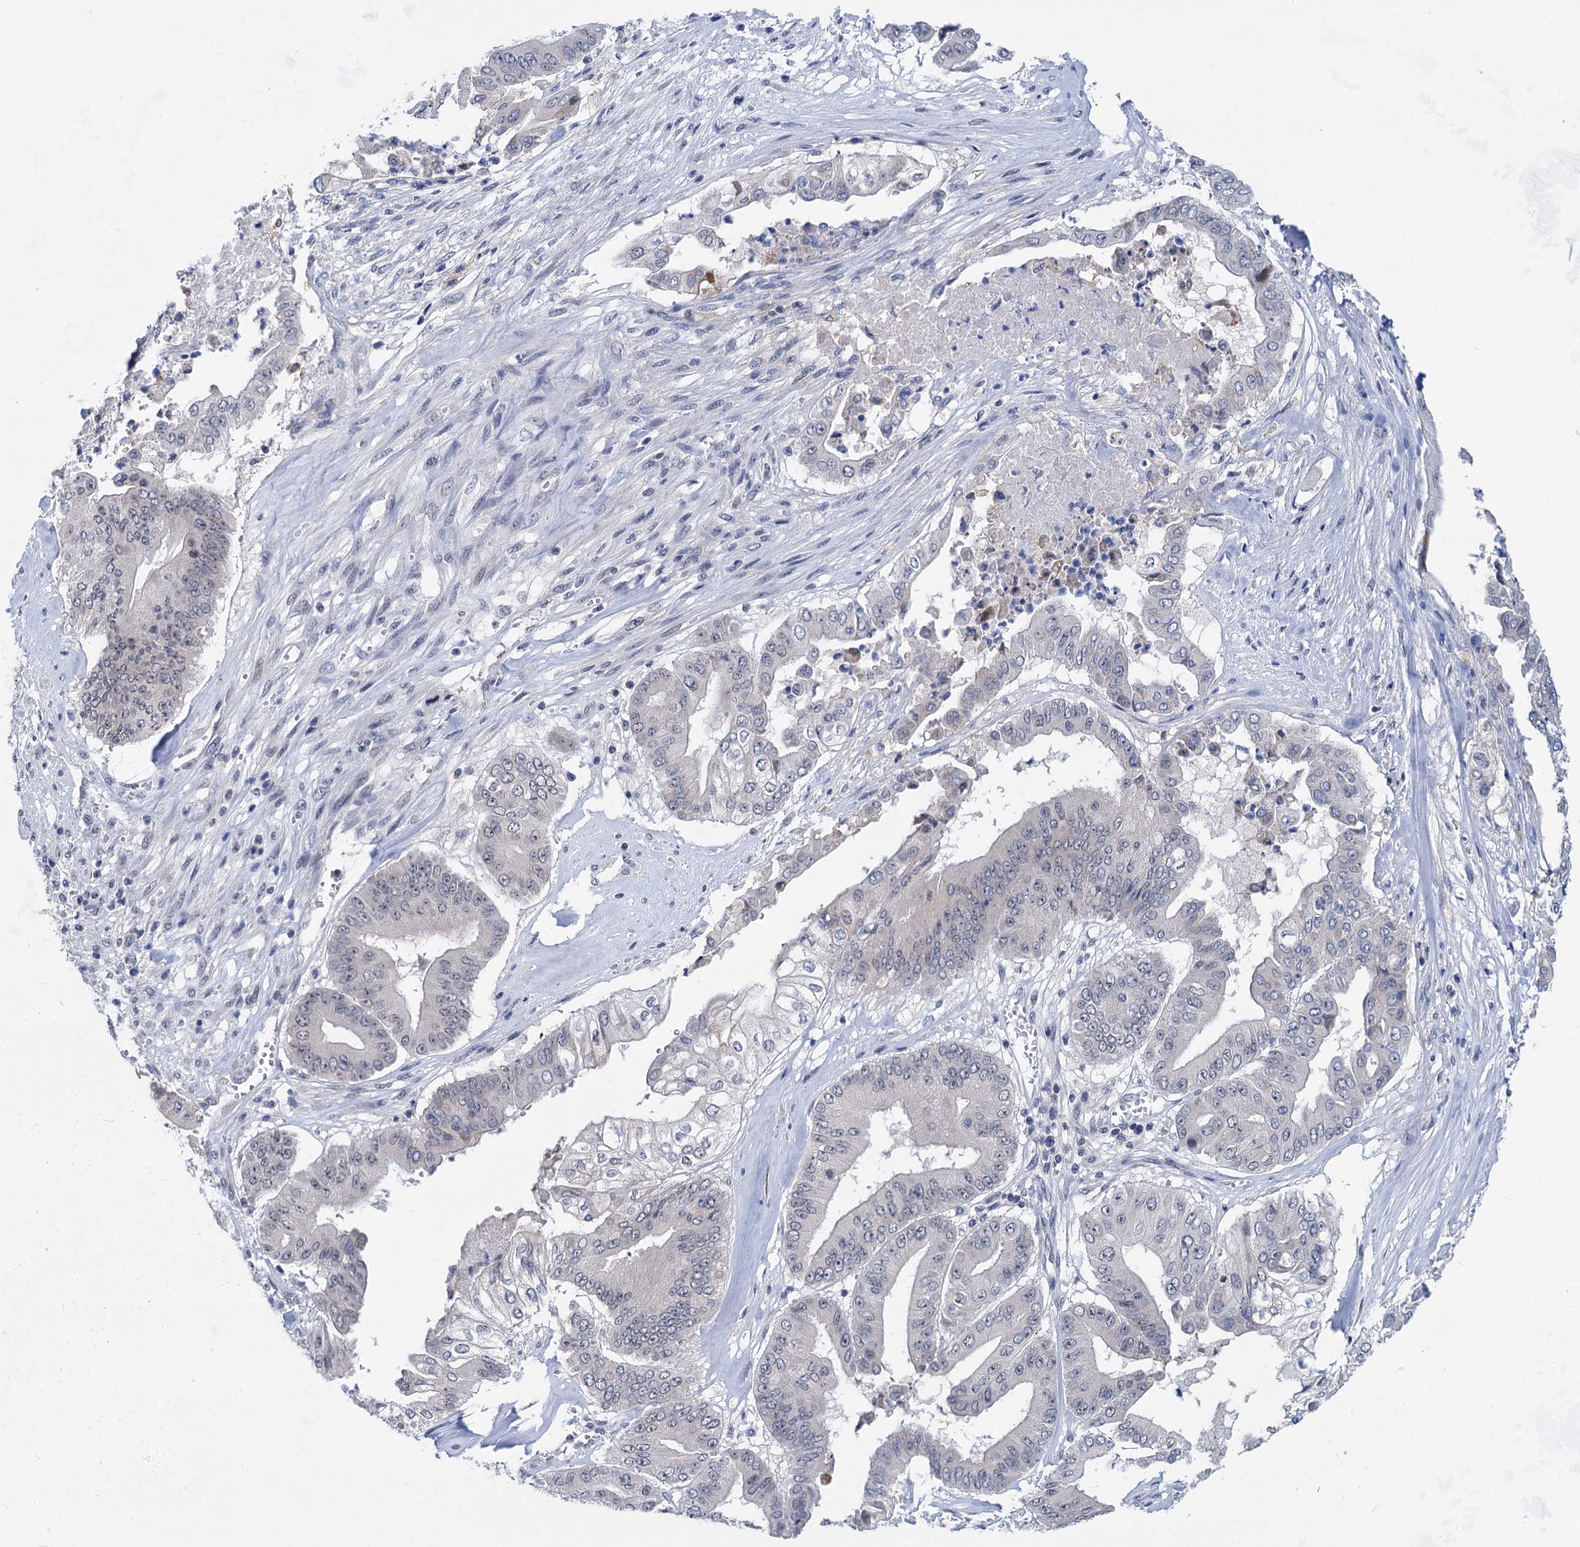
{"staining": {"intensity": "moderate", "quantity": "<25%", "location": "cytoplasmic/membranous"}, "tissue": "pancreatic cancer", "cell_type": "Tumor cells", "image_type": "cancer", "snomed": [{"axis": "morphology", "description": "Adenocarcinoma, NOS"}, {"axis": "topography", "description": "Pancreas"}], "caption": "Pancreatic cancer tissue demonstrates moderate cytoplasmic/membranous positivity in about <25% of tumor cells, visualized by immunohistochemistry.", "gene": "TTC17", "patient": {"sex": "female", "age": 77}}